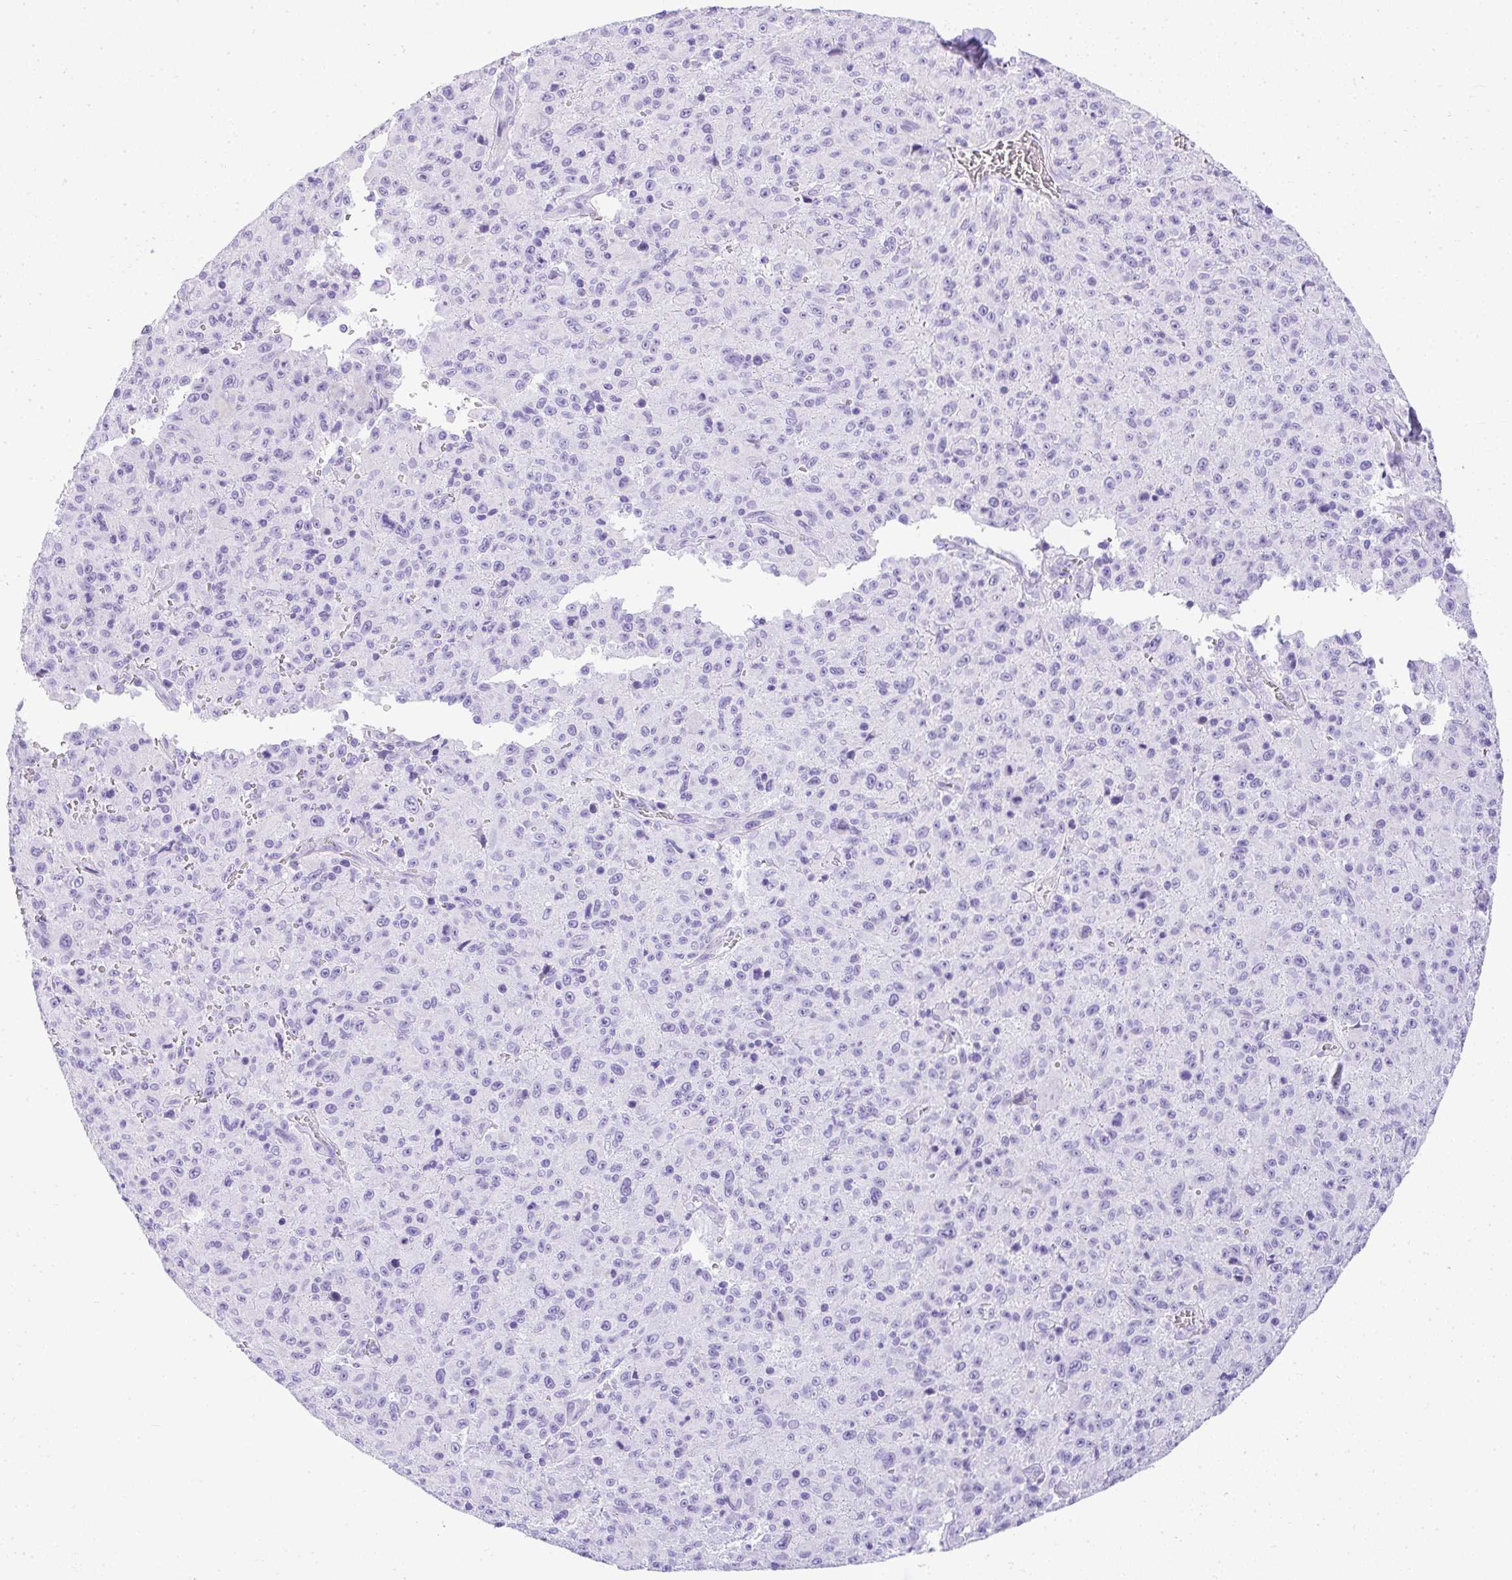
{"staining": {"intensity": "negative", "quantity": "none", "location": "none"}, "tissue": "melanoma", "cell_type": "Tumor cells", "image_type": "cancer", "snomed": [{"axis": "morphology", "description": "Malignant melanoma, NOS"}, {"axis": "topography", "description": "Skin"}], "caption": "This is a histopathology image of immunohistochemistry staining of malignant melanoma, which shows no staining in tumor cells.", "gene": "AVIL", "patient": {"sex": "male", "age": 46}}